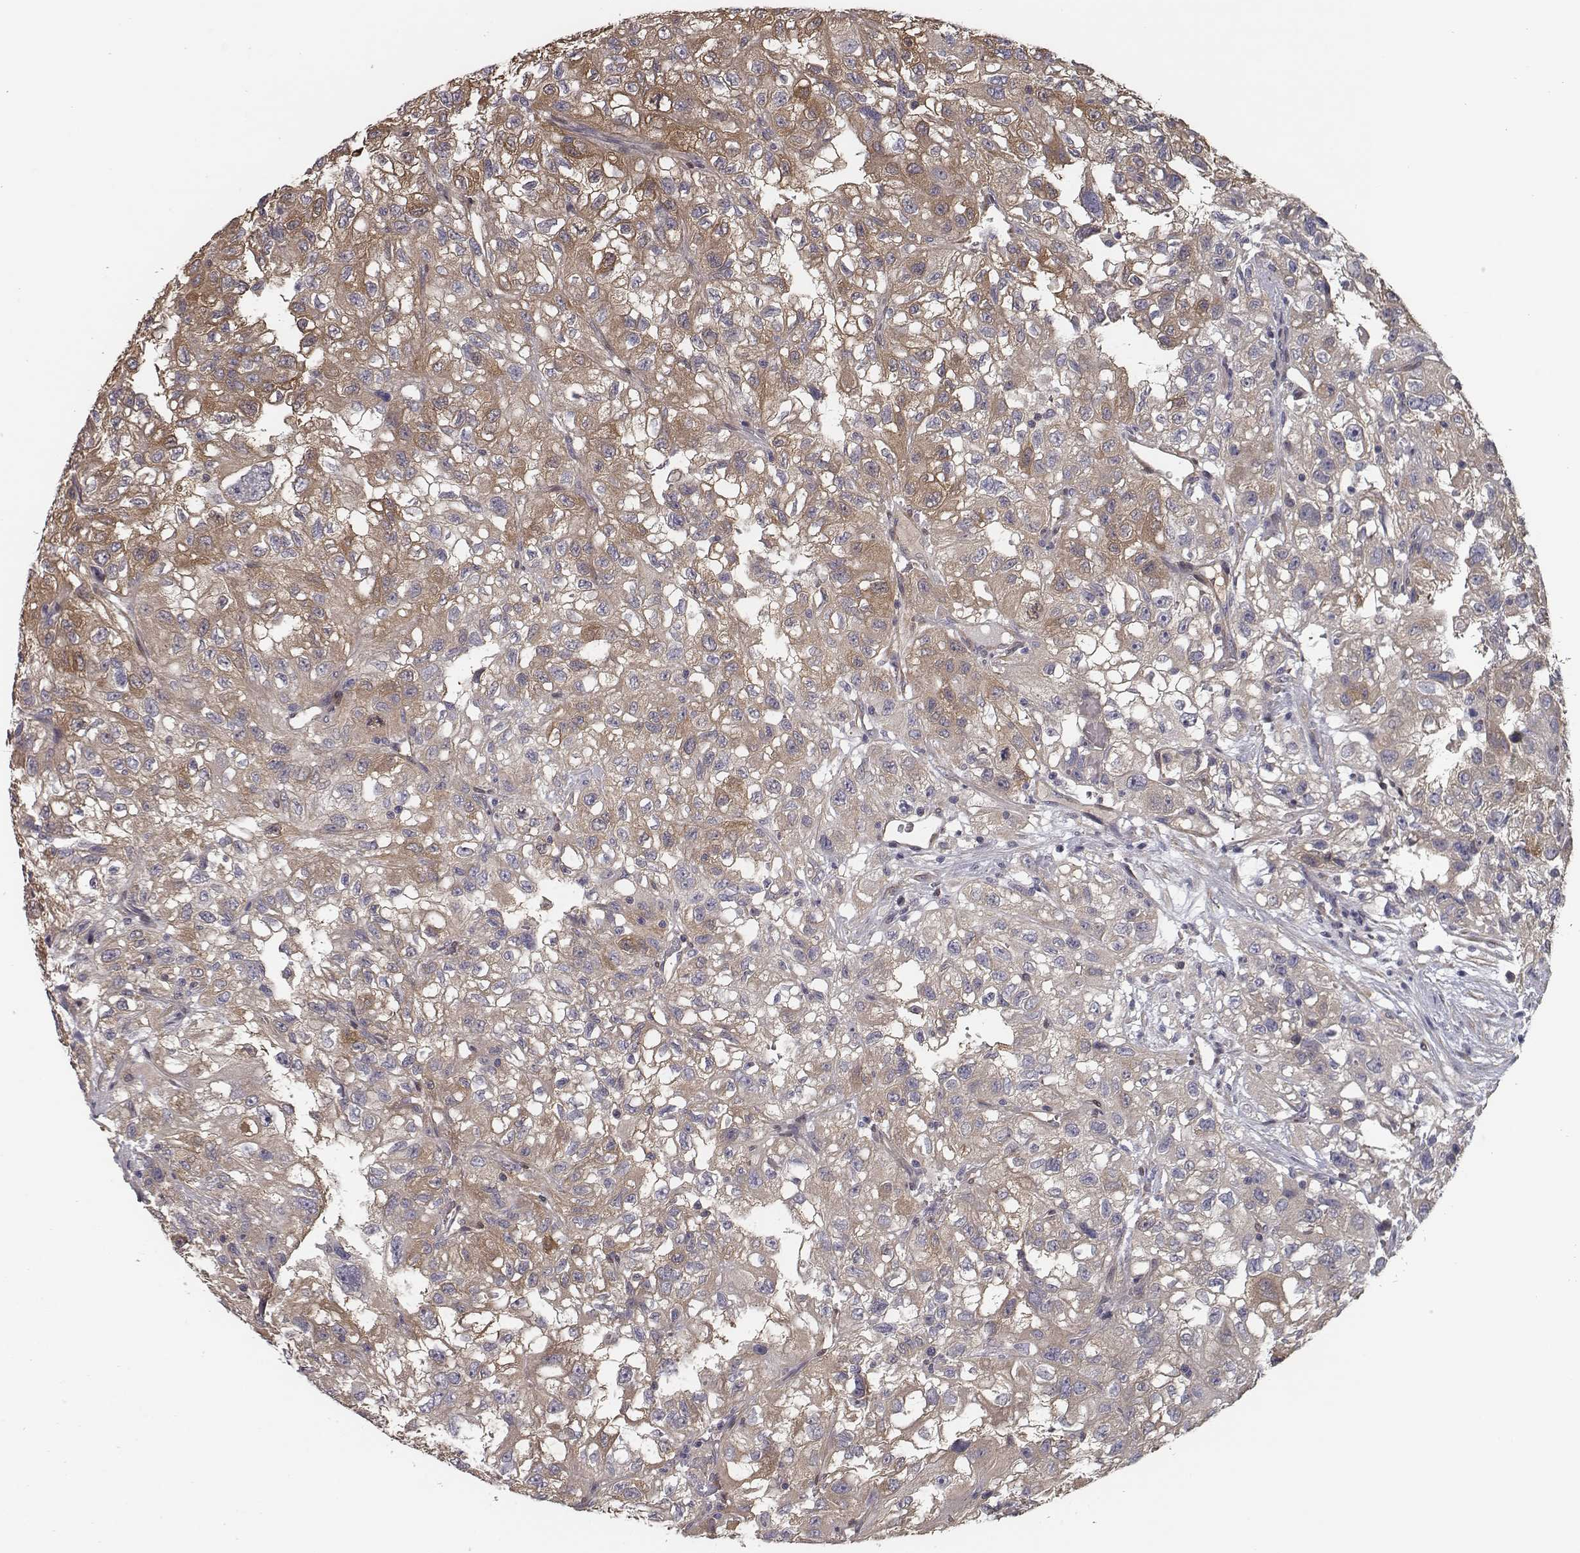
{"staining": {"intensity": "moderate", "quantity": ">75%", "location": "cytoplasmic/membranous"}, "tissue": "renal cancer", "cell_type": "Tumor cells", "image_type": "cancer", "snomed": [{"axis": "morphology", "description": "Adenocarcinoma, NOS"}, {"axis": "topography", "description": "Kidney"}], "caption": "Human renal cancer stained with a brown dye displays moderate cytoplasmic/membranous positive staining in approximately >75% of tumor cells.", "gene": "ISYNA1", "patient": {"sex": "male", "age": 64}}